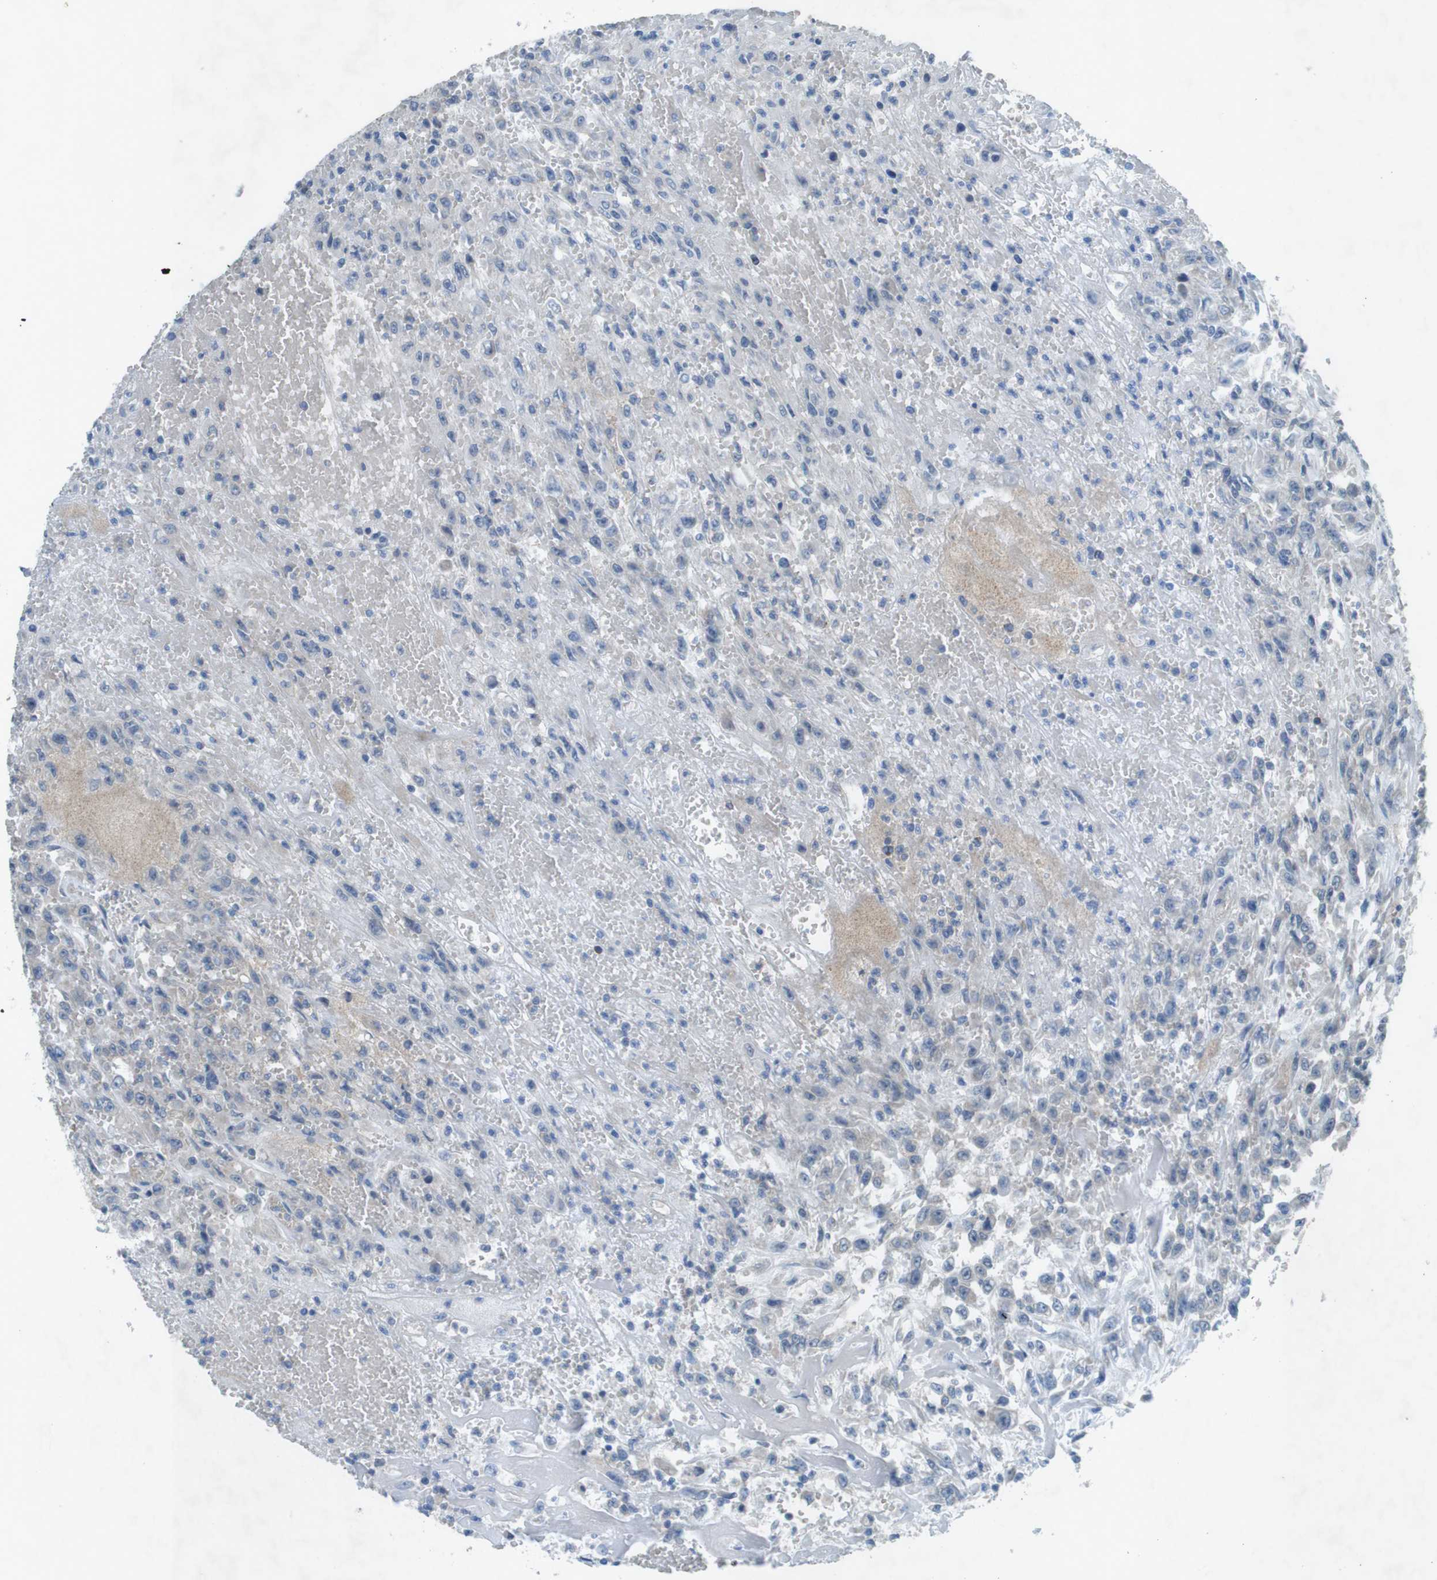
{"staining": {"intensity": "negative", "quantity": "none", "location": "none"}, "tissue": "urothelial cancer", "cell_type": "Tumor cells", "image_type": "cancer", "snomed": [{"axis": "morphology", "description": "Urothelial carcinoma, High grade"}, {"axis": "topography", "description": "Urinary bladder"}], "caption": "Immunohistochemical staining of human urothelial cancer shows no significant positivity in tumor cells.", "gene": "TYW1", "patient": {"sex": "male", "age": 46}}